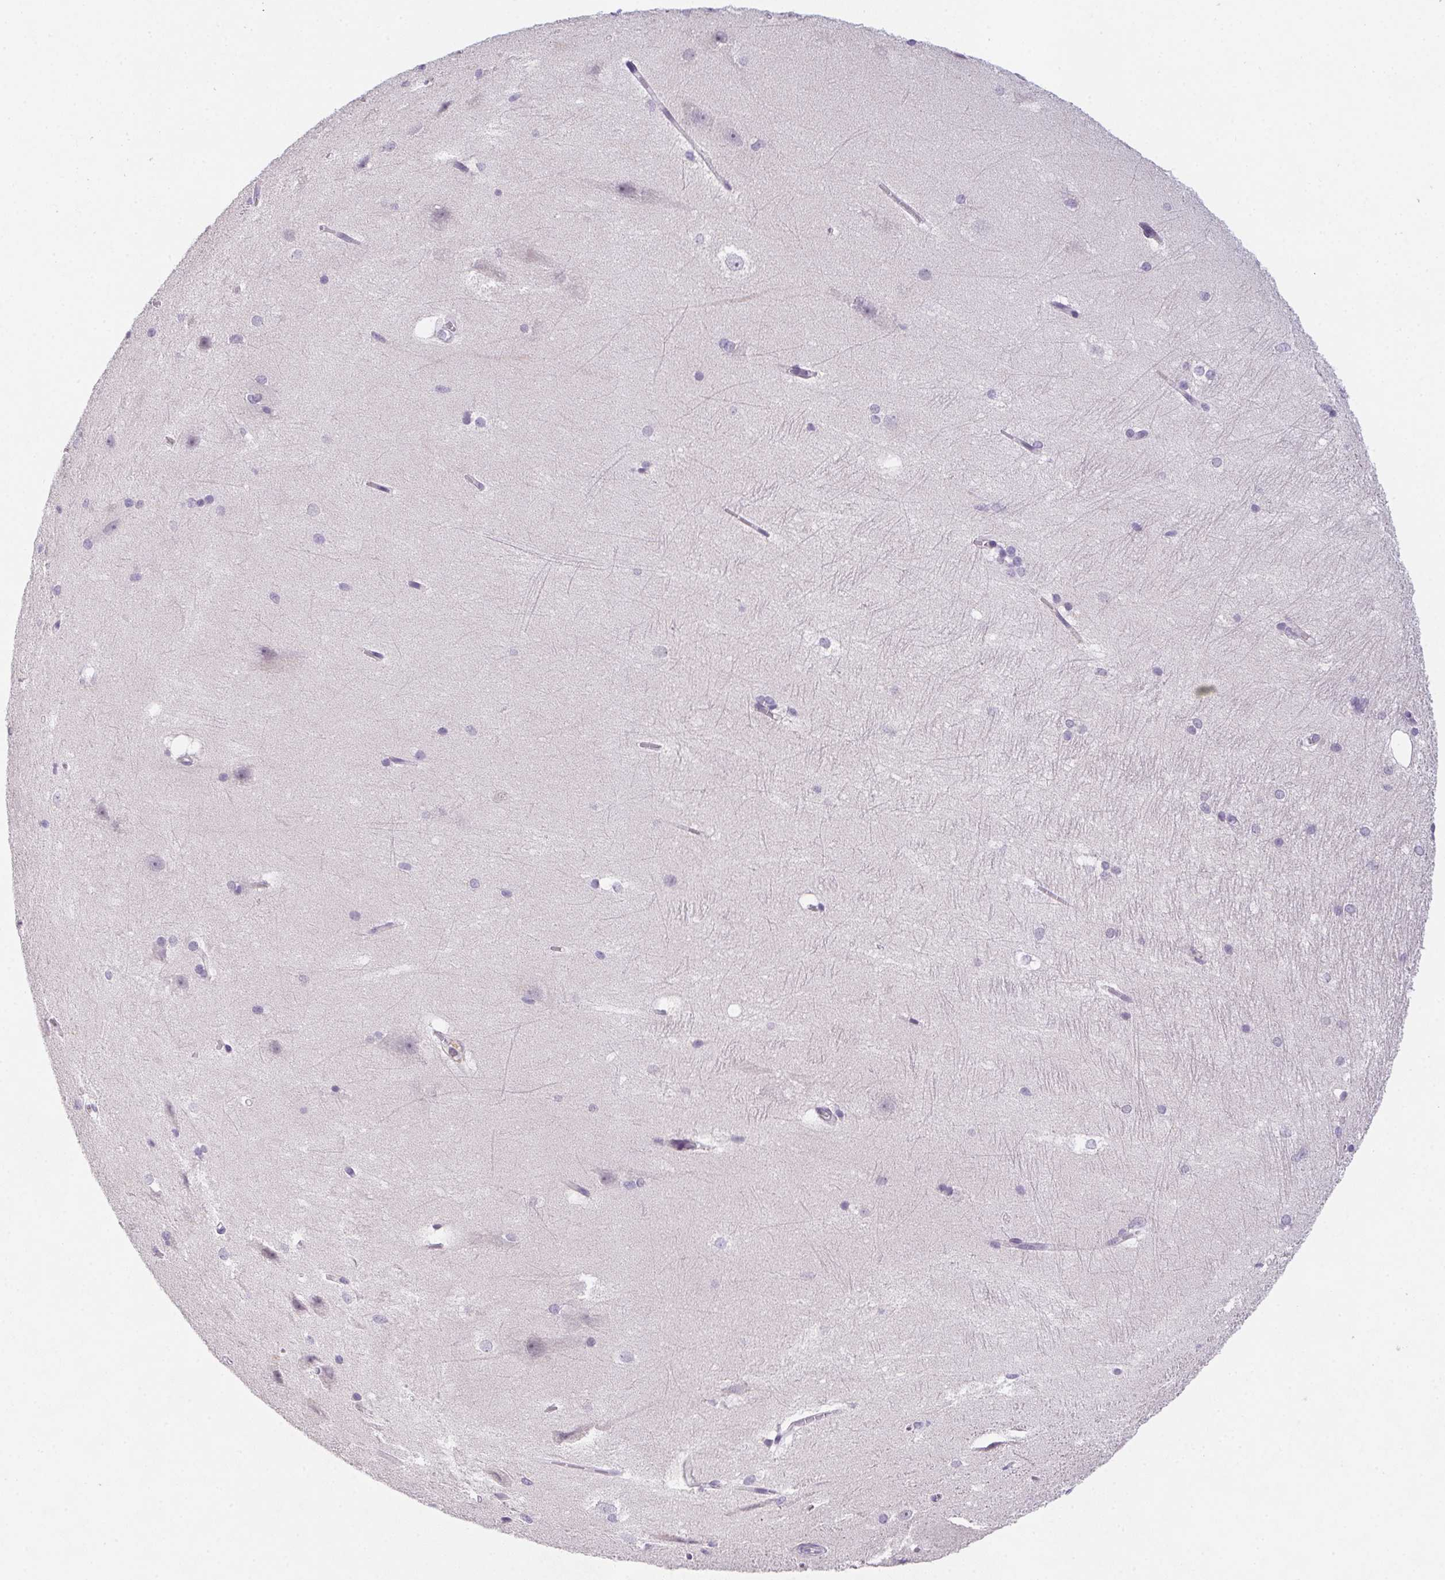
{"staining": {"intensity": "negative", "quantity": "none", "location": "none"}, "tissue": "hippocampus", "cell_type": "Glial cells", "image_type": "normal", "snomed": [{"axis": "morphology", "description": "Normal tissue, NOS"}, {"axis": "topography", "description": "Cerebral cortex"}, {"axis": "topography", "description": "Hippocampus"}], "caption": "DAB immunohistochemical staining of unremarkable human hippocampus reveals no significant positivity in glial cells. (Stains: DAB (3,3'-diaminobenzidine) immunohistochemistry with hematoxylin counter stain, Microscopy: brightfield microscopy at high magnification).", "gene": "HELLS", "patient": {"sex": "female", "age": 19}}